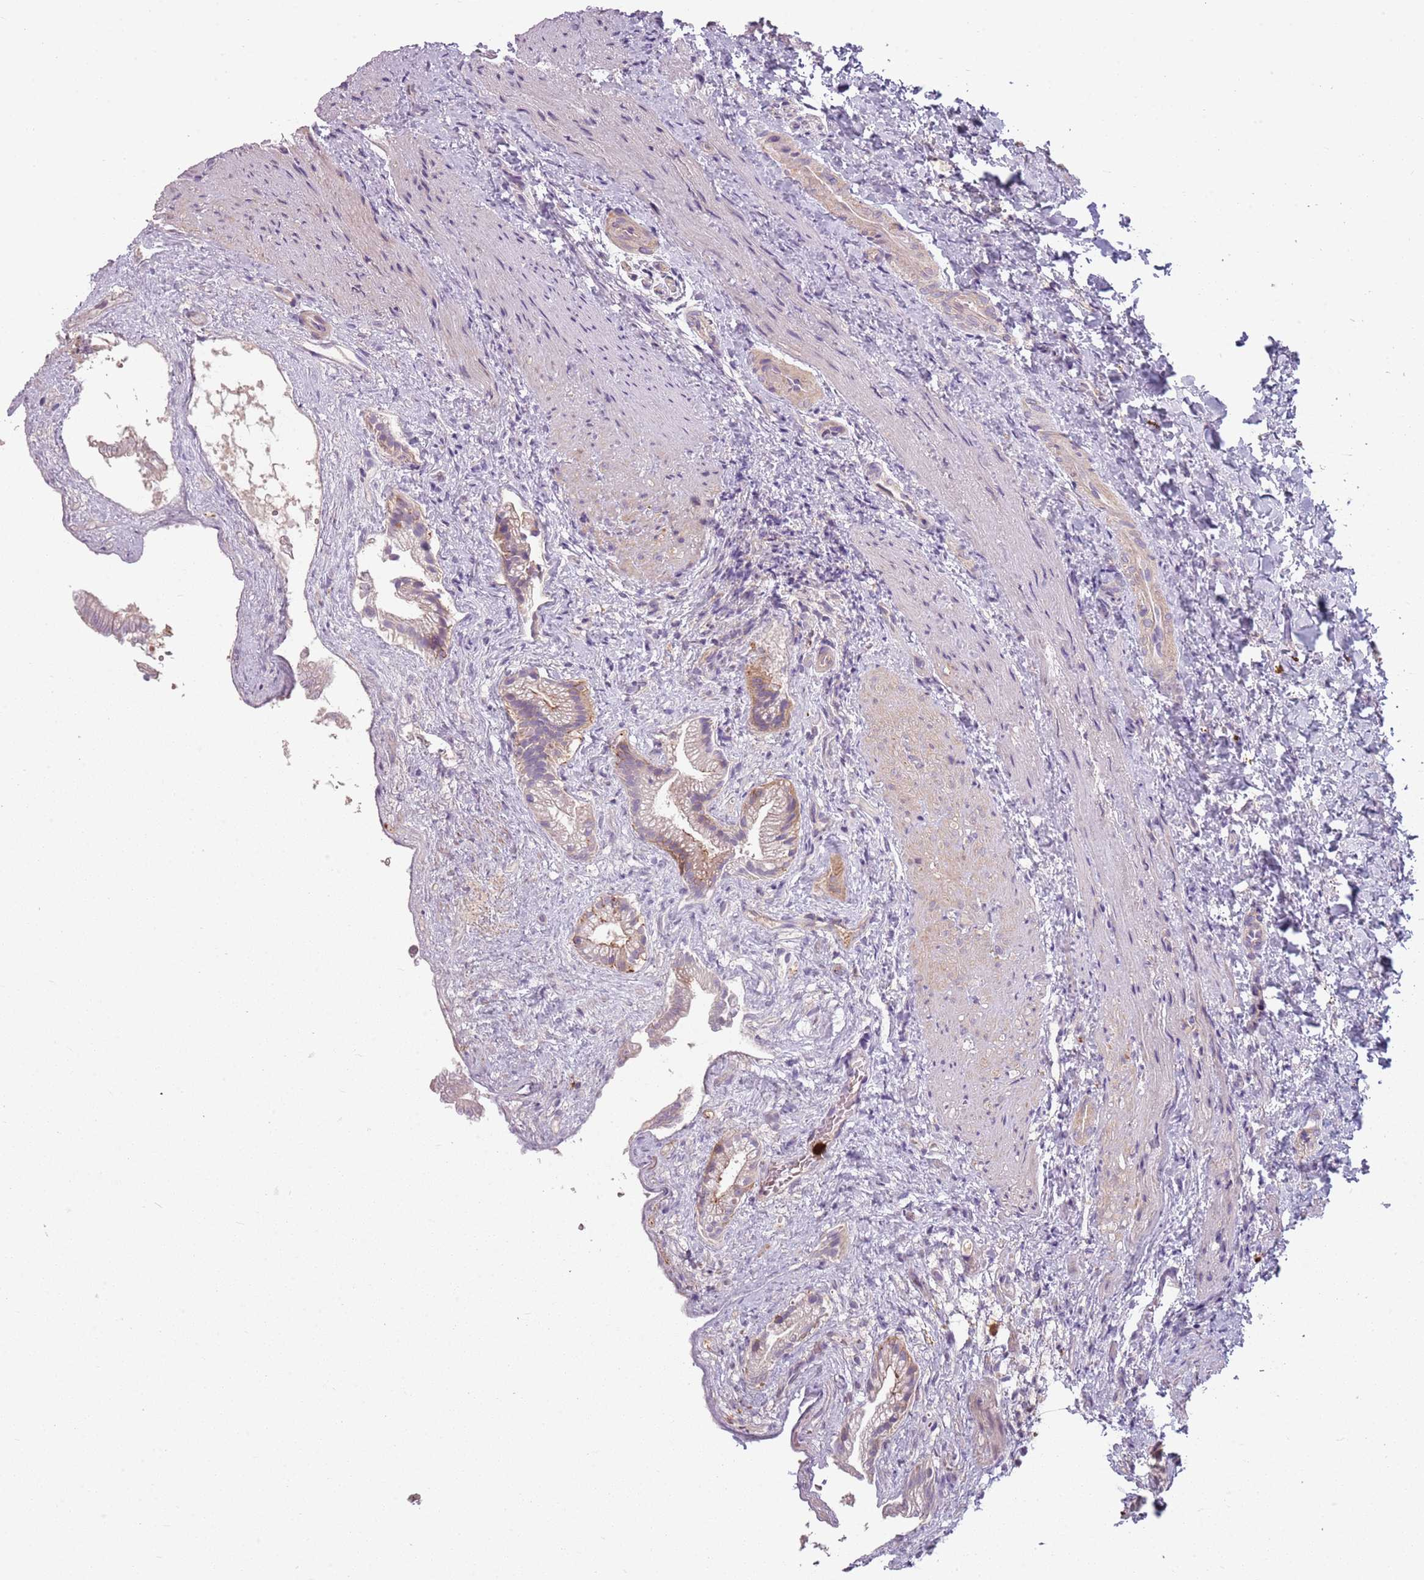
{"staining": {"intensity": "moderate", "quantity": "25%-75%", "location": "cytoplasmic/membranous"}, "tissue": "gallbladder", "cell_type": "Glandular cells", "image_type": "normal", "snomed": [{"axis": "morphology", "description": "Normal tissue, NOS"}, {"axis": "morphology", "description": "Inflammation, NOS"}, {"axis": "topography", "description": "Gallbladder"}], "caption": "About 25%-75% of glandular cells in normal human gallbladder display moderate cytoplasmic/membranous protein positivity as visualized by brown immunohistochemical staining.", "gene": "SPAG4", "patient": {"sex": "male", "age": 51}}